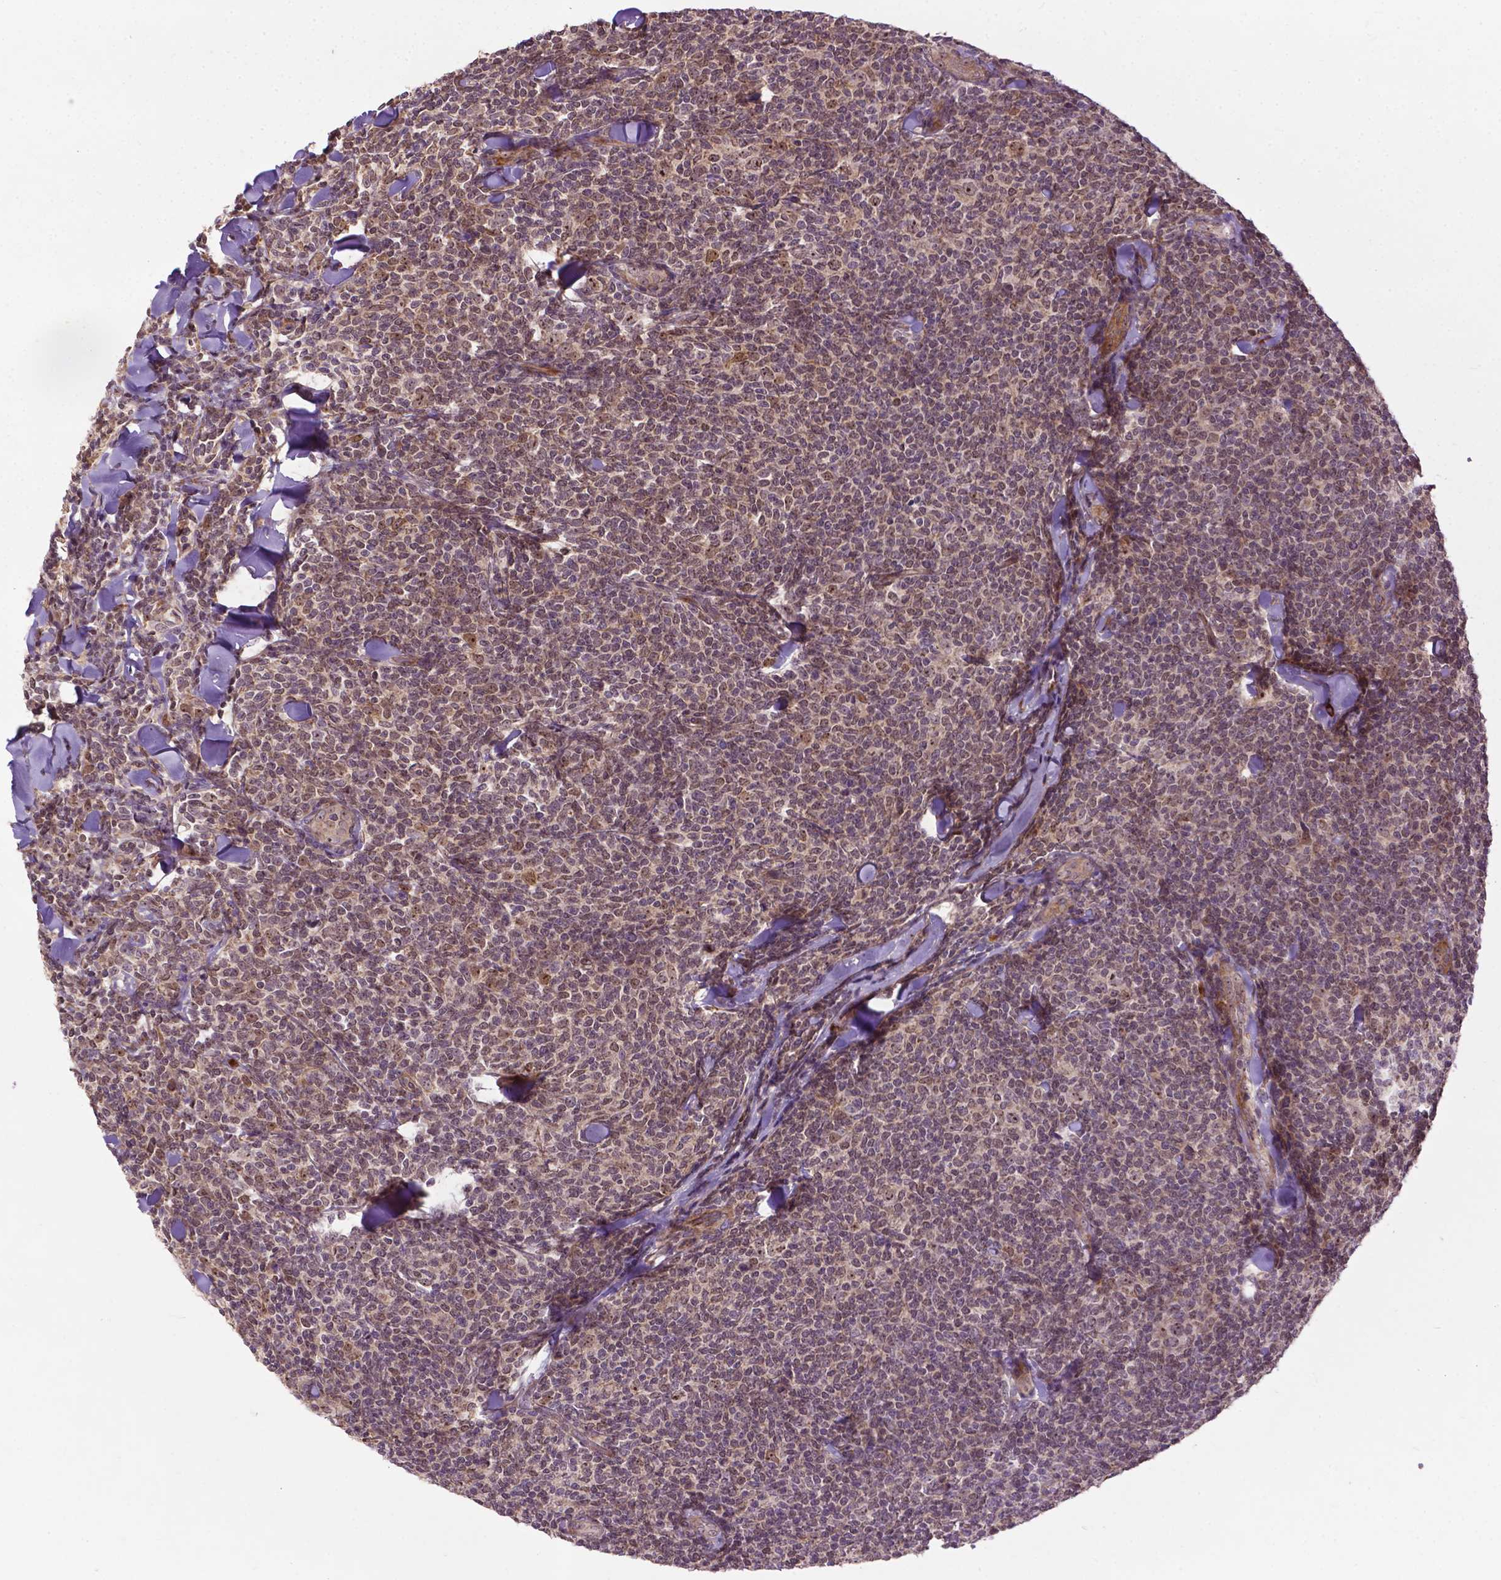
{"staining": {"intensity": "weak", "quantity": "25%-75%", "location": "nuclear"}, "tissue": "lymphoma", "cell_type": "Tumor cells", "image_type": "cancer", "snomed": [{"axis": "morphology", "description": "Malignant lymphoma, non-Hodgkin's type, Low grade"}, {"axis": "topography", "description": "Lymph node"}], "caption": "An IHC image of tumor tissue is shown. Protein staining in brown labels weak nuclear positivity in low-grade malignant lymphoma, non-Hodgkin's type within tumor cells.", "gene": "PARP3", "patient": {"sex": "female", "age": 56}}